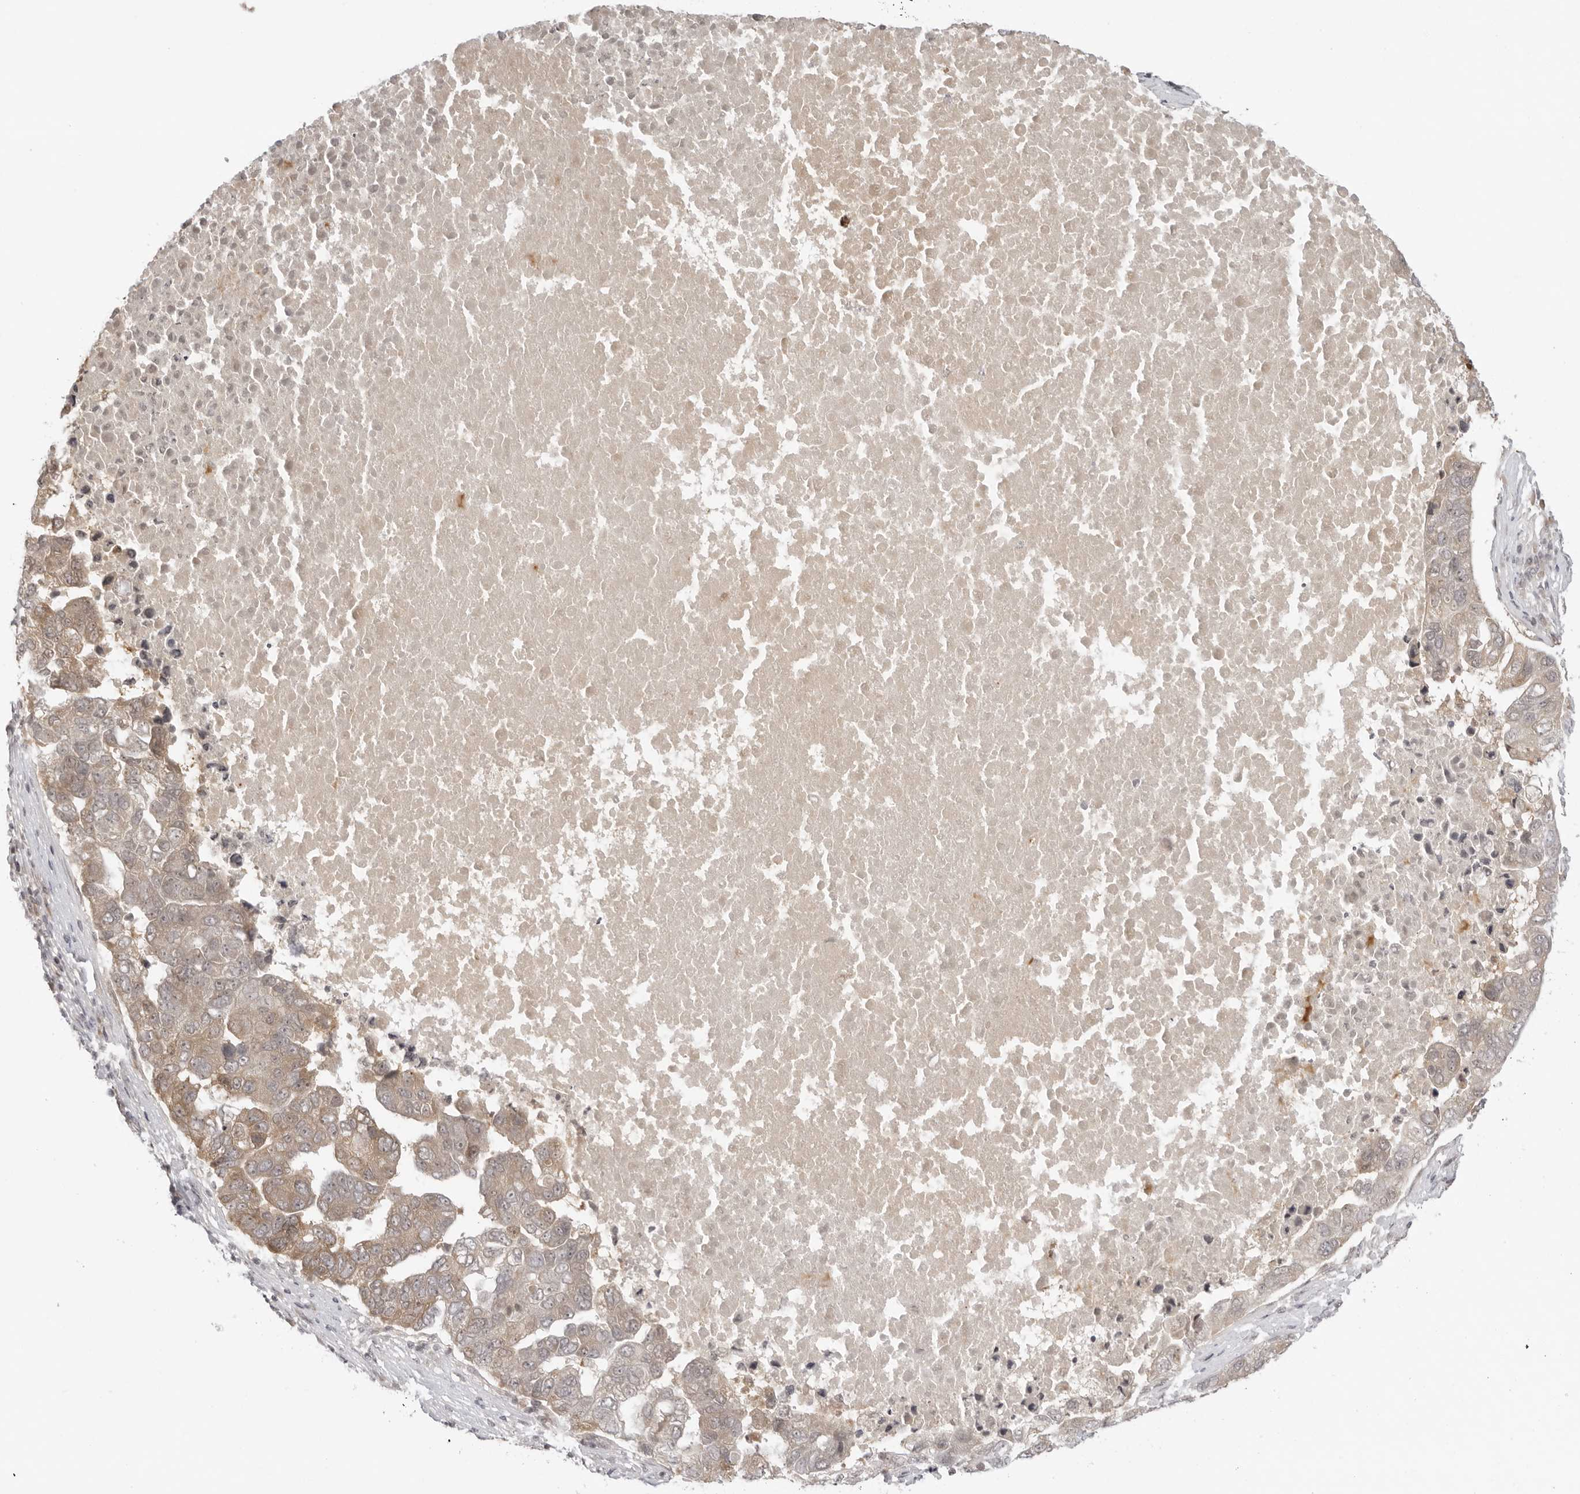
{"staining": {"intensity": "weak", "quantity": ">75%", "location": "cytoplasmic/membranous"}, "tissue": "pancreatic cancer", "cell_type": "Tumor cells", "image_type": "cancer", "snomed": [{"axis": "morphology", "description": "Adenocarcinoma, NOS"}, {"axis": "topography", "description": "Pancreas"}], "caption": "Tumor cells display low levels of weak cytoplasmic/membranous staining in approximately >75% of cells in human adenocarcinoma (pancreatic).", "gene": "PRRC2C", "patient": {"sex": "female", "age": 61}}